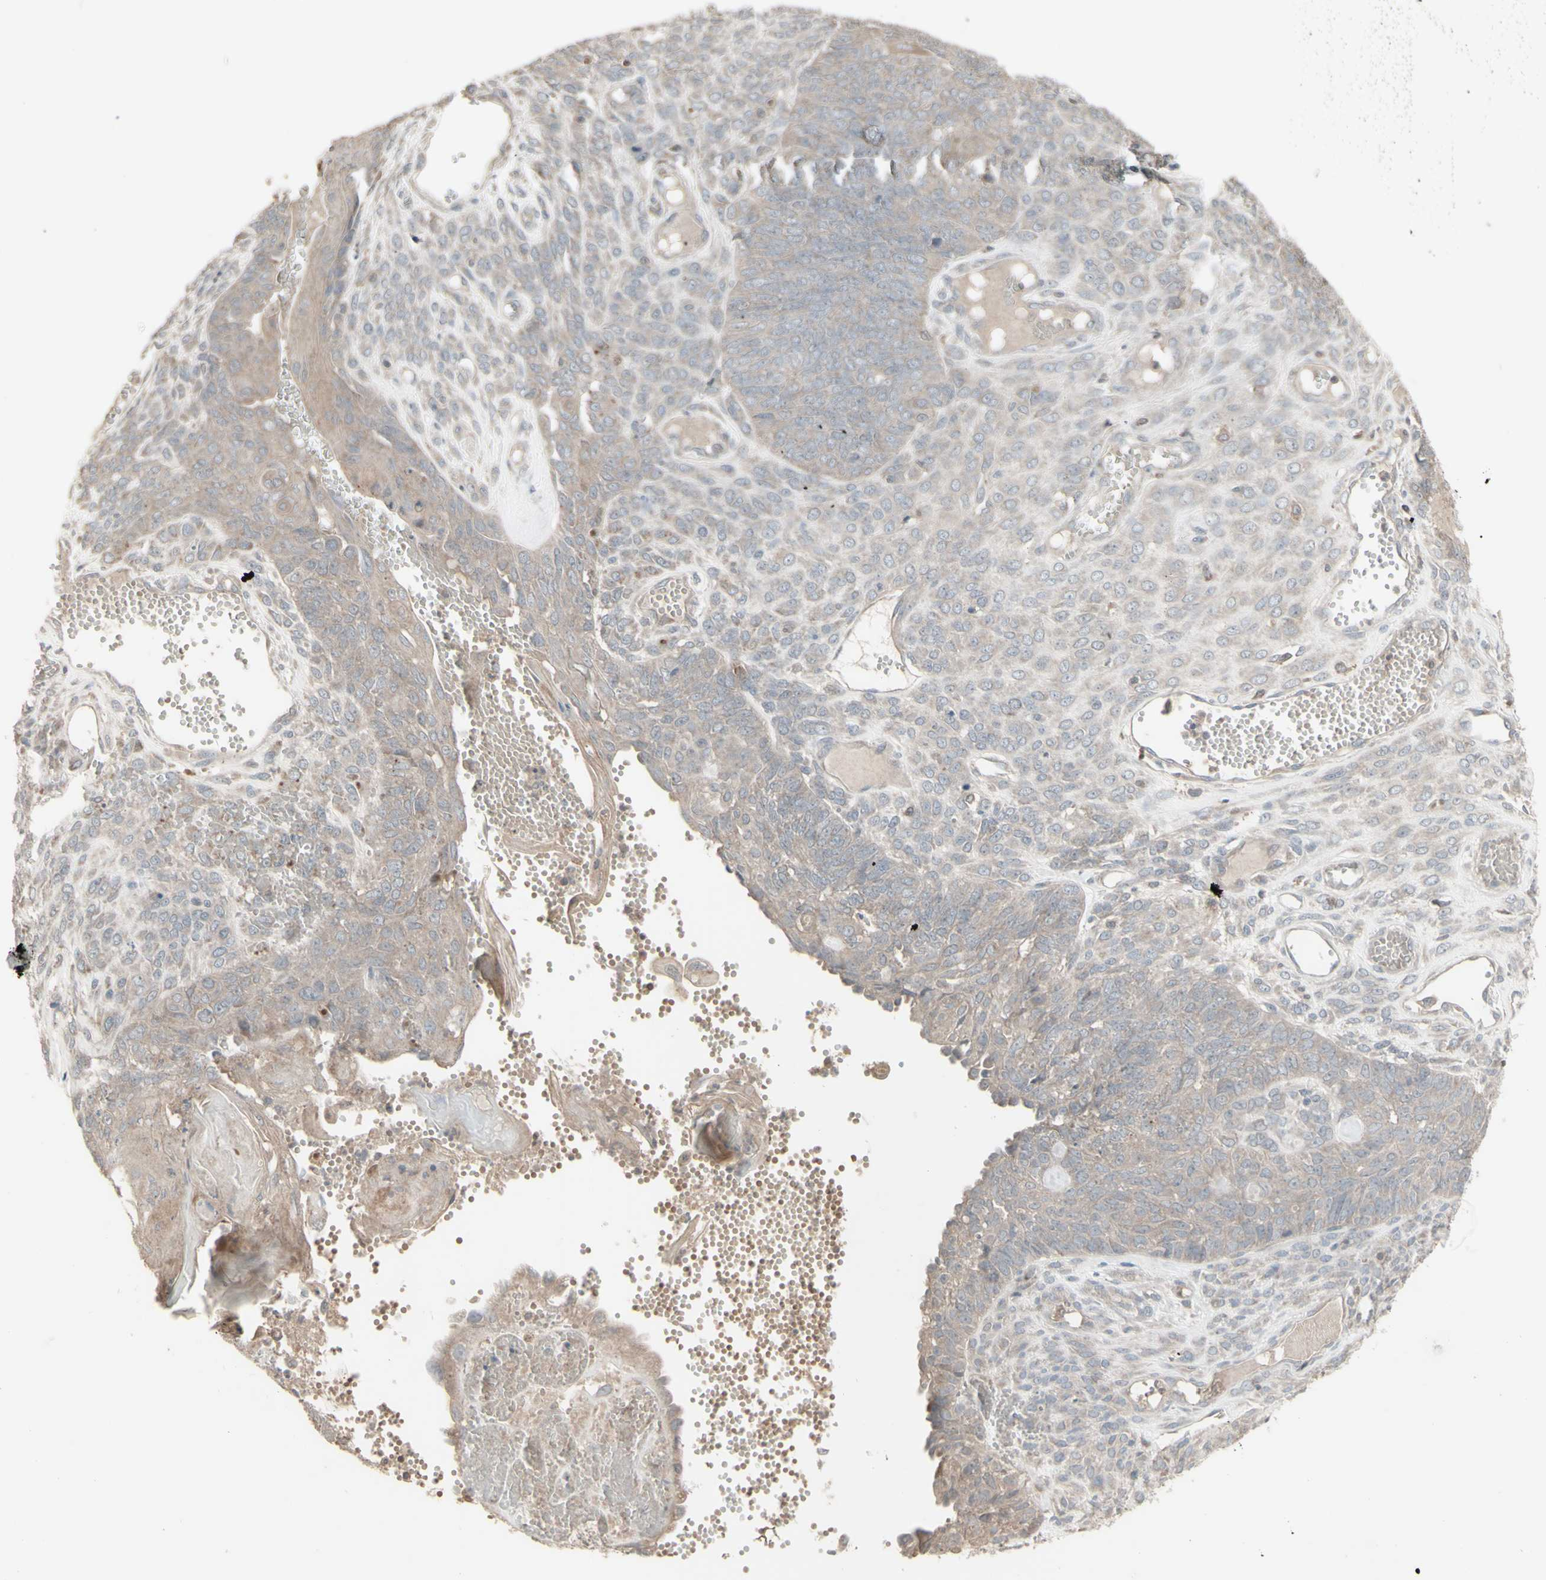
{"staining": {"intensity": "negative", "quantity": "none", "location": "none"}, "tissue": "endometrial cancer", "cell_type": "Tumor cells", "image_type": "cancer", "snomed": [{"axis": "morphology", "description": "Adenocarcinoma, NOS"}, {"axis": "topography", "description": "Endometrium"}], "caption": "High power microscopy image of an immunohistochemistry (IHC) image of adenocarcinoma (endometrial), revealing no significant staining in tumor cells.", "gene": "CSK", "patient": {"sex": "female", "age": 32}}